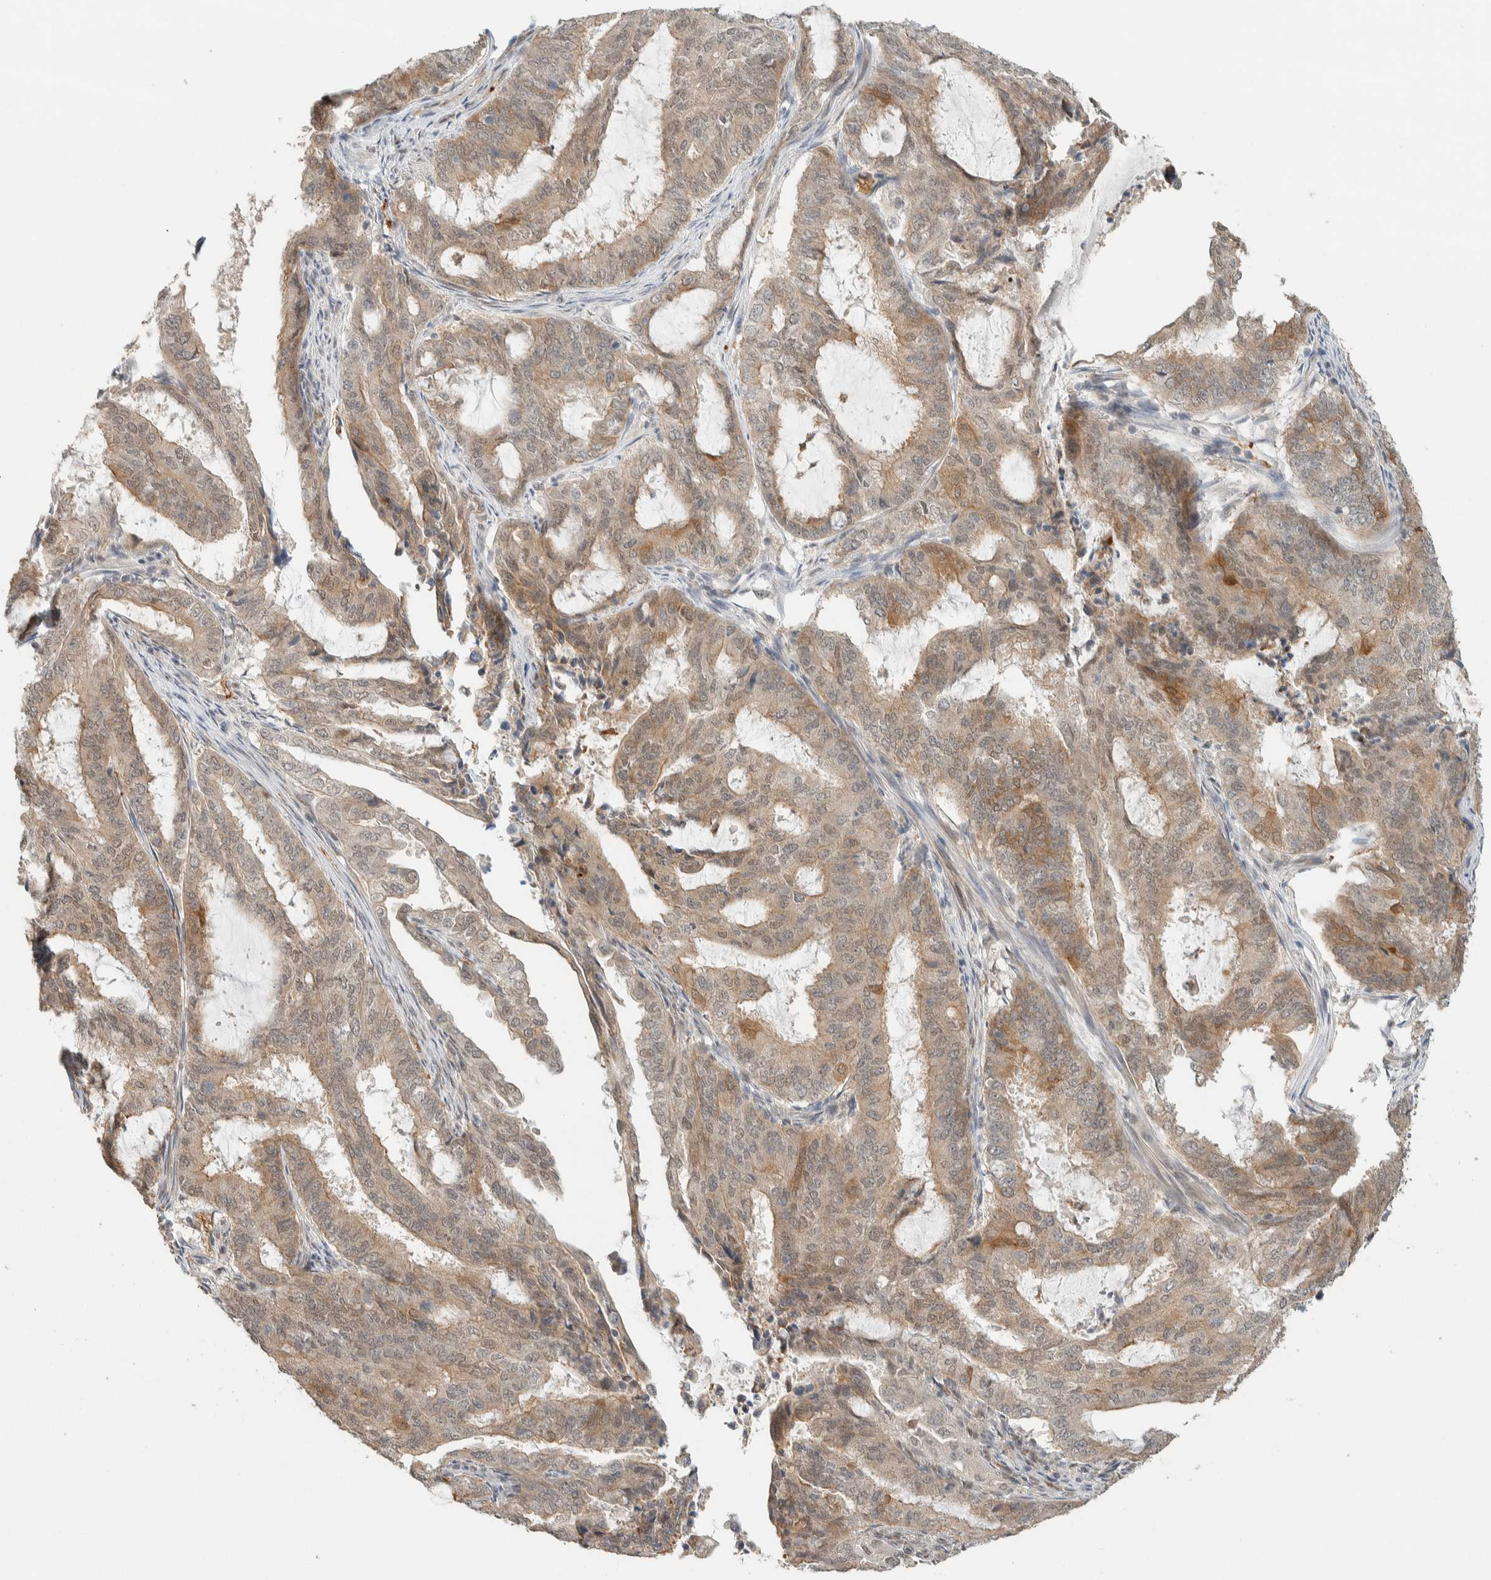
{"staining": {"intensity": "weak", "quantity": ">75%", "location": "cytoplasmic/membranous,nuclear"}, "tissue": "endometrial cancer", "cell_type": "Tumor cells", "image_type": "cancer", "snomed": [{"axis": "morphology", "description": "Adenocarcinoma, NOS"}, {"axis": "topography", "description": "Endometrium"}], "caption": "Endometrial cancer stained for a protein displays weak cytoplasmic/membranous and nuclear positivity in tumor cells. (Stains: DAB (3,3'-diaminobenzidine) in brown, nuclei in blue, Microscopy: brightfield microscopy at high magnification).", "gene": "ZBTB2", "patient": {"sex": "female", "age": 51}}